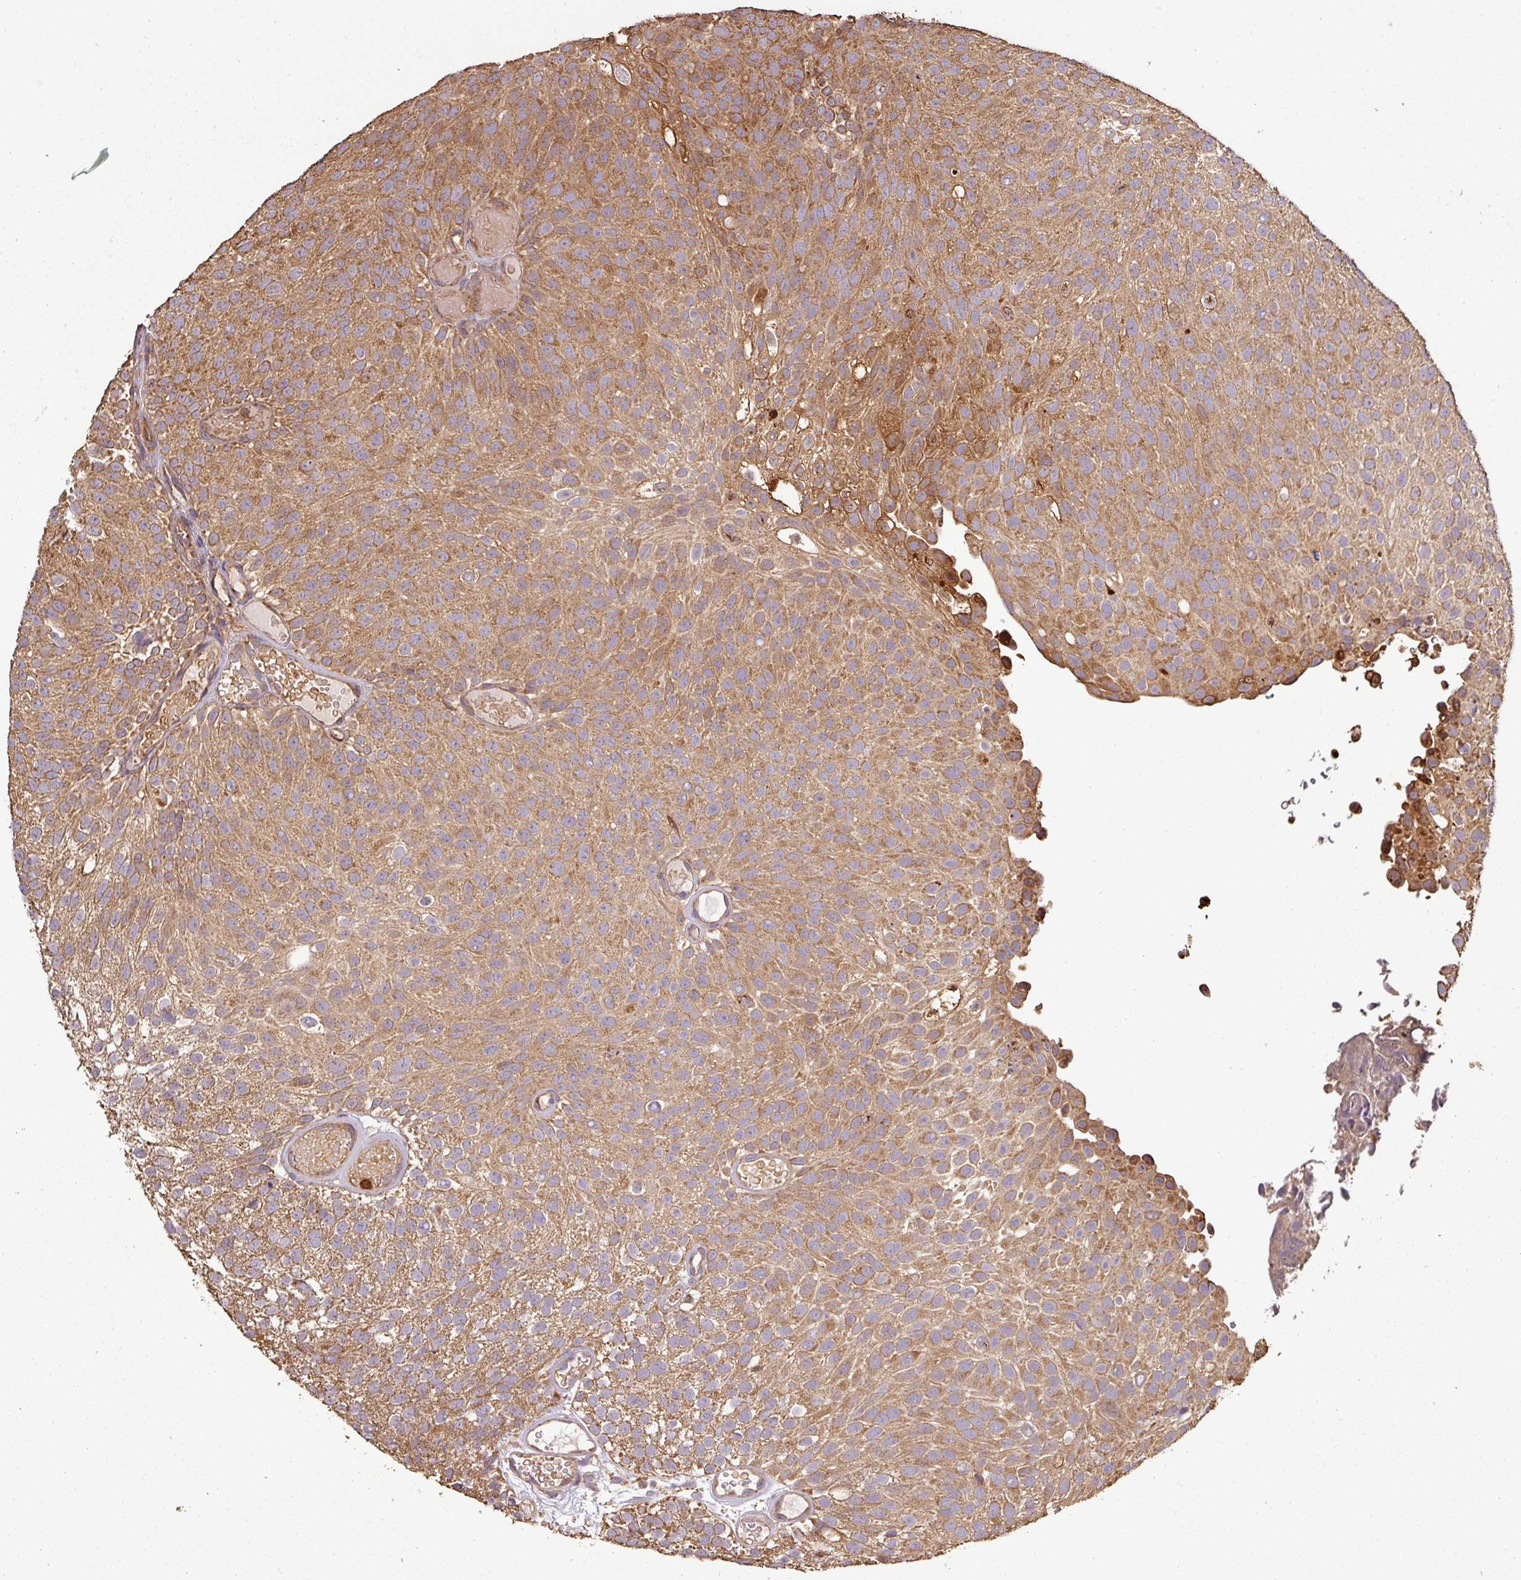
{"staining": {"intensity": "moderate", "quantity": ">75%", "location": "cytoplasmic/membranous"}, "tissue": "urothelial cancer", "cell_type": "Tumor cells", "image_type": "cancer", "snomed": [{"axis": "morphology", "description": "Urothelial carcinoma, Low grade"}, {"axis": "topography", "description": "Urinary bladder"}], "caption": "The immunohistochemical stain shows moderate cytoplasmic/membranous positivity in tumor cells of low-grade urothelial carcinoma tissue.", "gene": "PLEKHM1", "patient": {"sex": "male", "age": 78}}